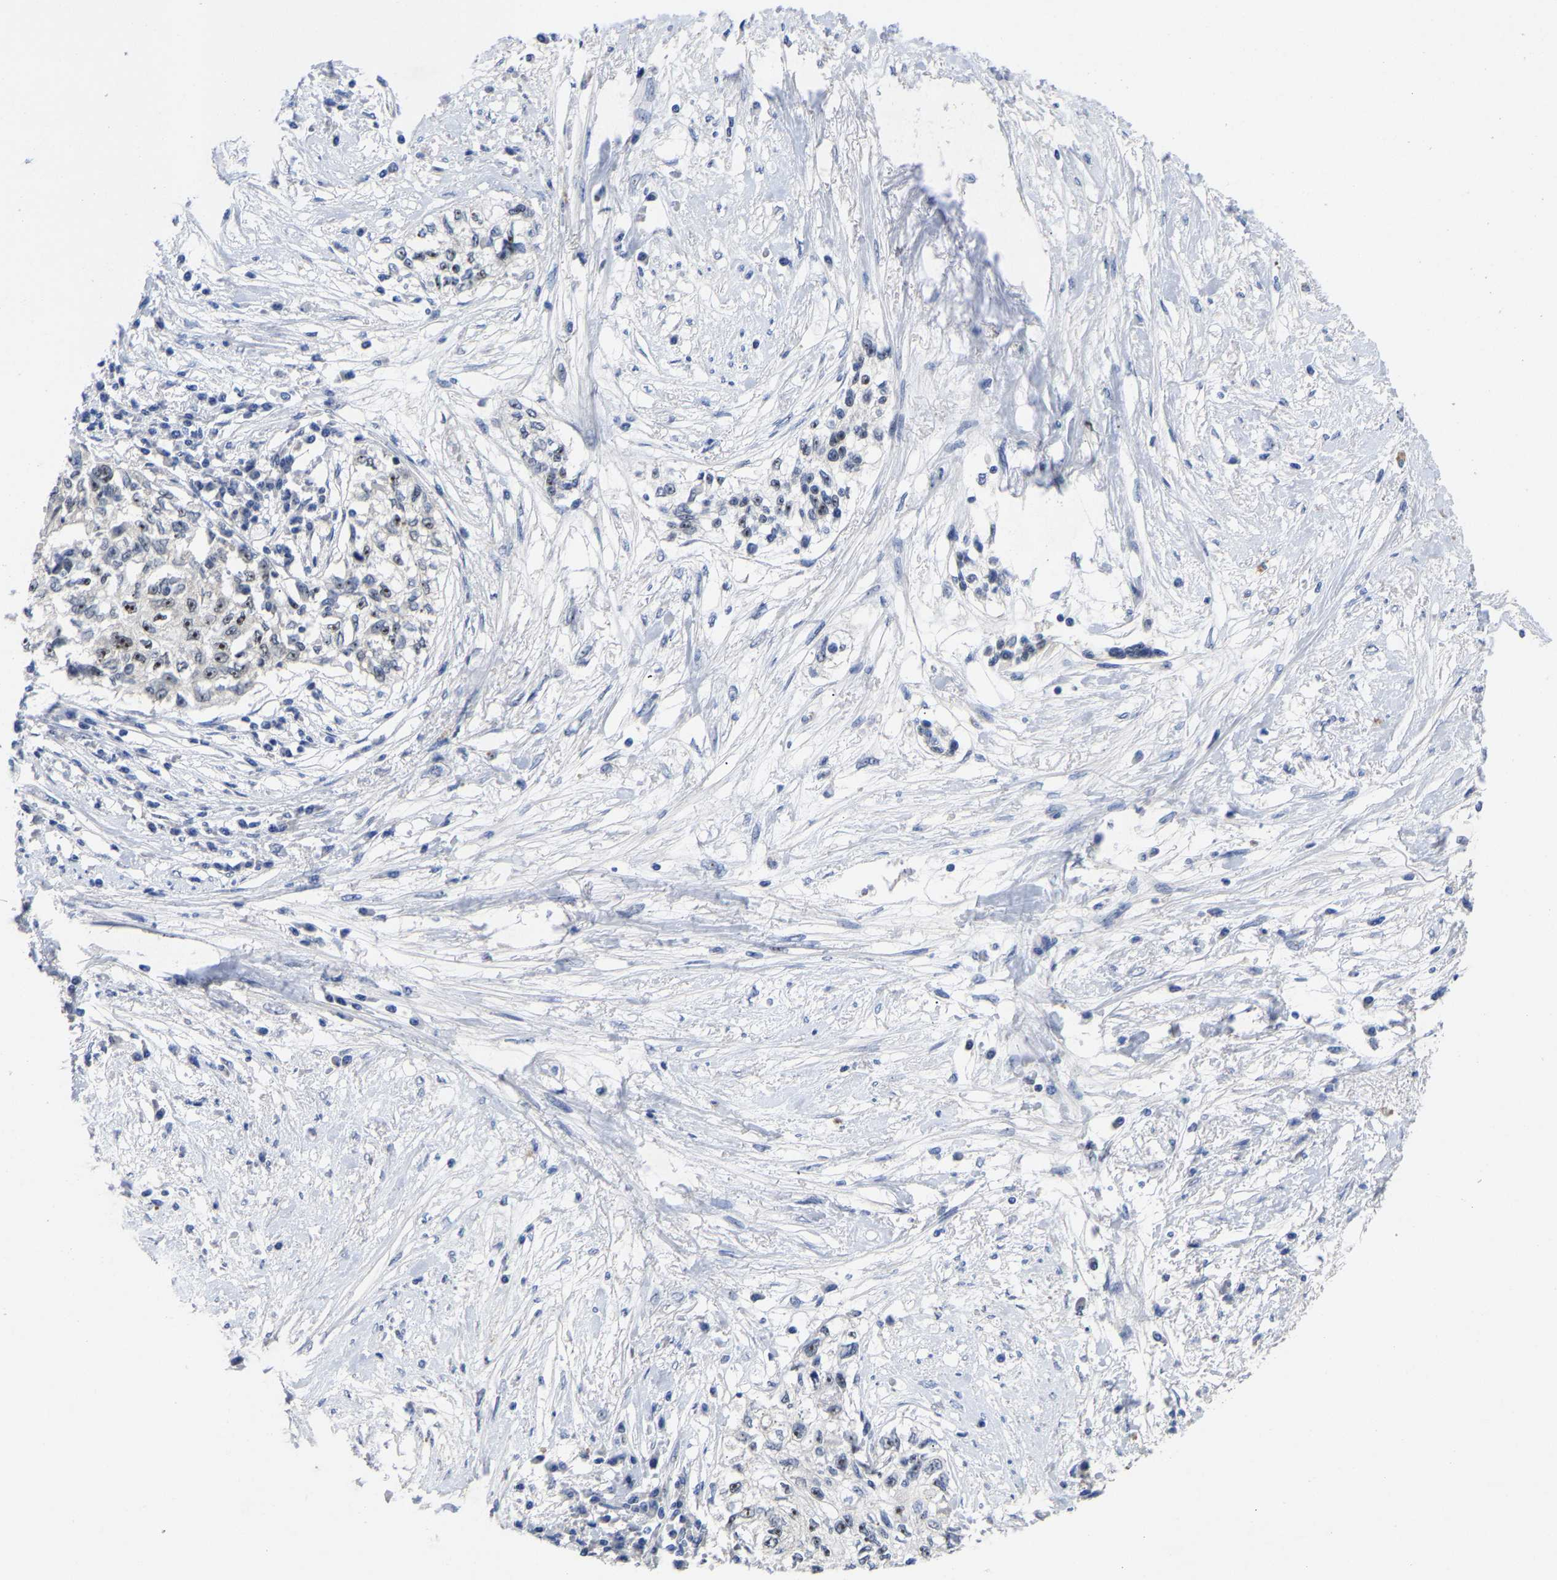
{"staining": {"intensity": "moderate", "quantity": "25%-75%", "location": "nuclear"}, "tissue": "cervical cancer", "cell_type": "Tumor cells", "image_type": "cancer", "snomed": [{"axis": "morphology", "description": "Squamous cell carcinoma, NOS"}, {"axis": "topography", "description": "Cervix"}], "caption": "Moderate nuclear staining for a protein is appreciated in about 25%-75% of tumor cells of cervical squamous cell carcinoma using IHC.", "gene": "NLE1", "patient": {"sex": "female", "age": 57}}